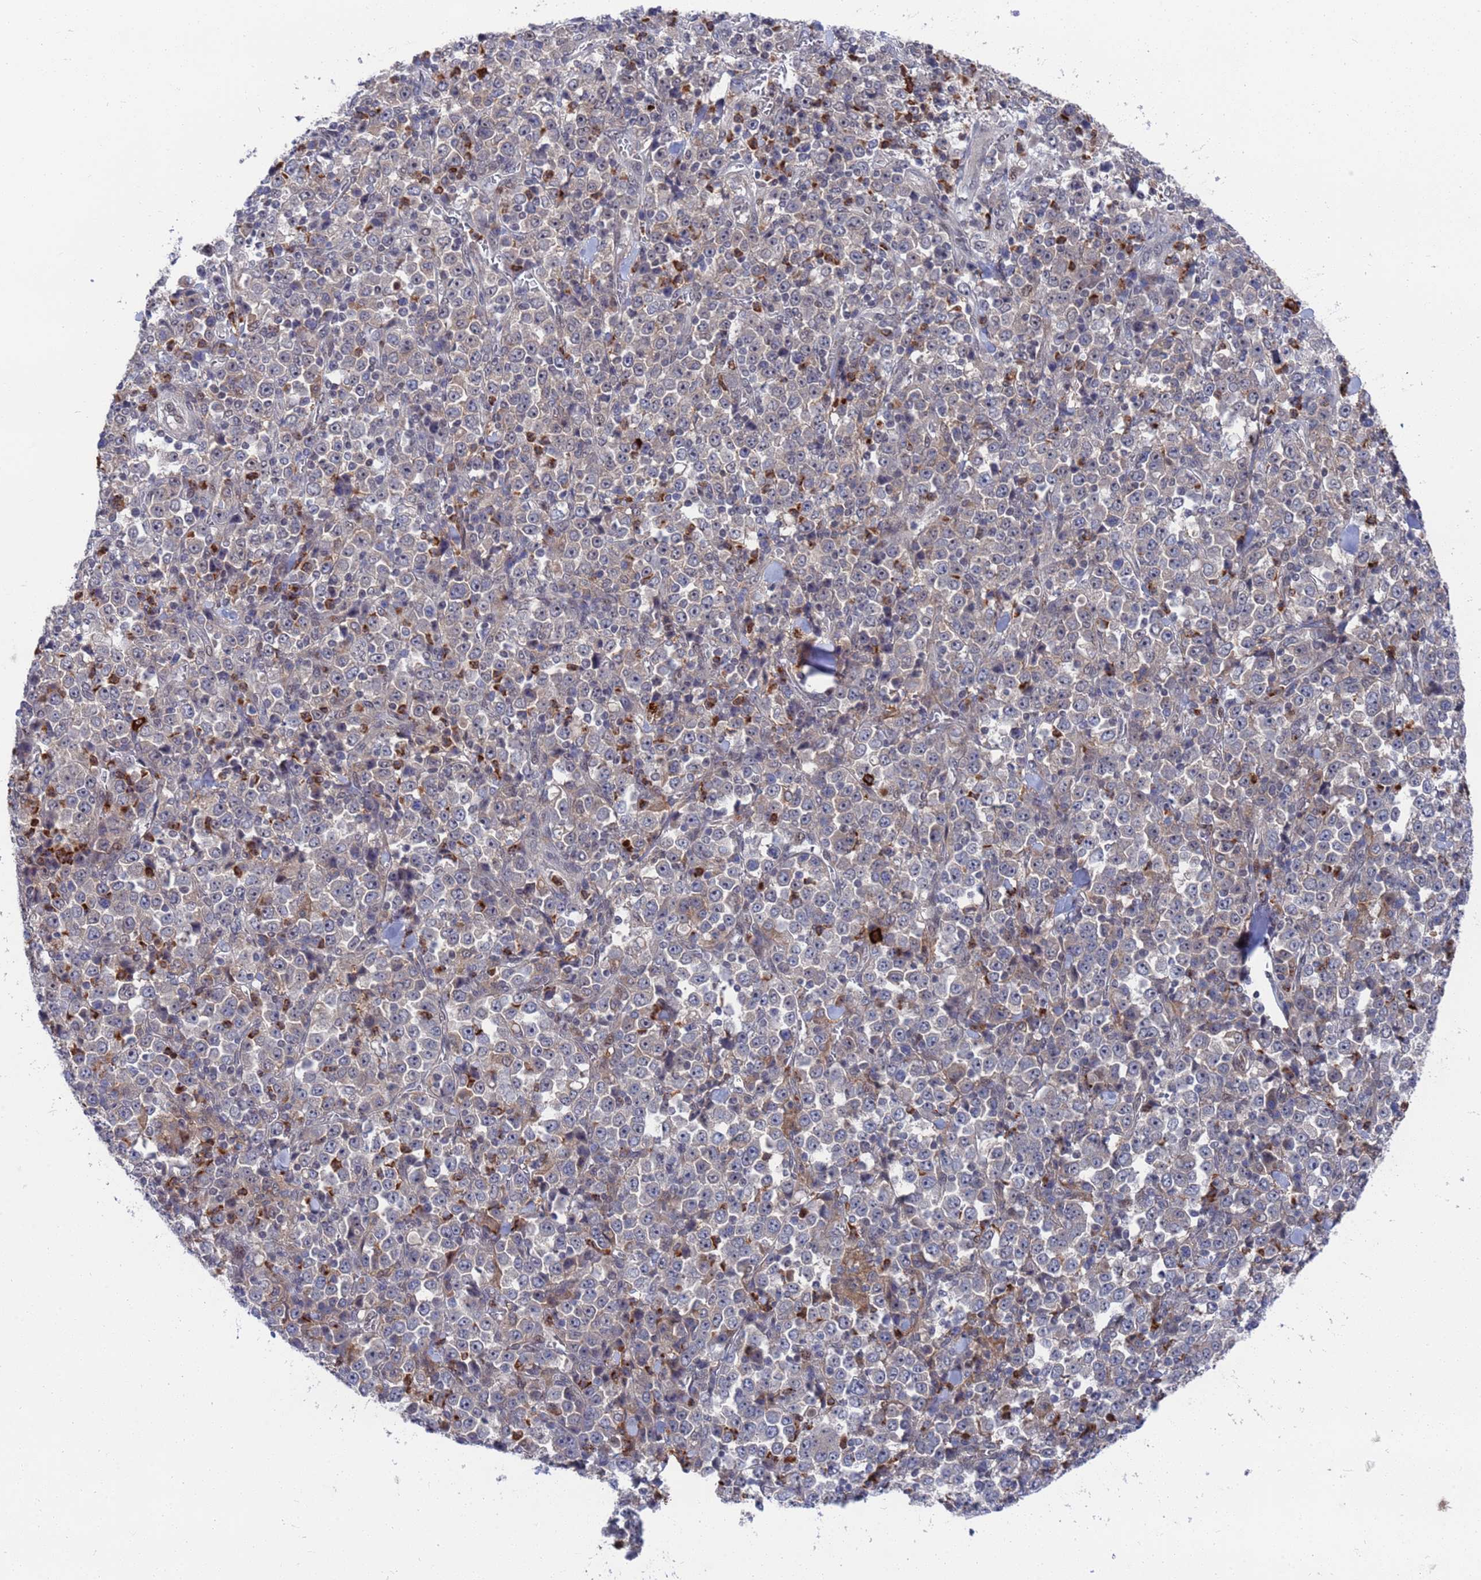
{"staining": {"intensity": "negative", "quantity": "none", "location": "none"}, "tissue": "stomach cancer", "cell_type": "Tumor cells", "image_type": "cancer", "snomed": [{"axis": "morphology", "description": "Normal tissue, NOS"}, {"axis": "morphology", "description": "Adenocarcinoma, NOS"}, {"axis": "topography", "description": "Stomach, upper"}, {"axis": "topography", "description": "Stomach"}], "caption": "Tumor cells are negative for brown protein staining in stomach cancer (adenocarcinoma).", "gene": "TMBIM6", "patient": {"sex": "male", "age": 59}}